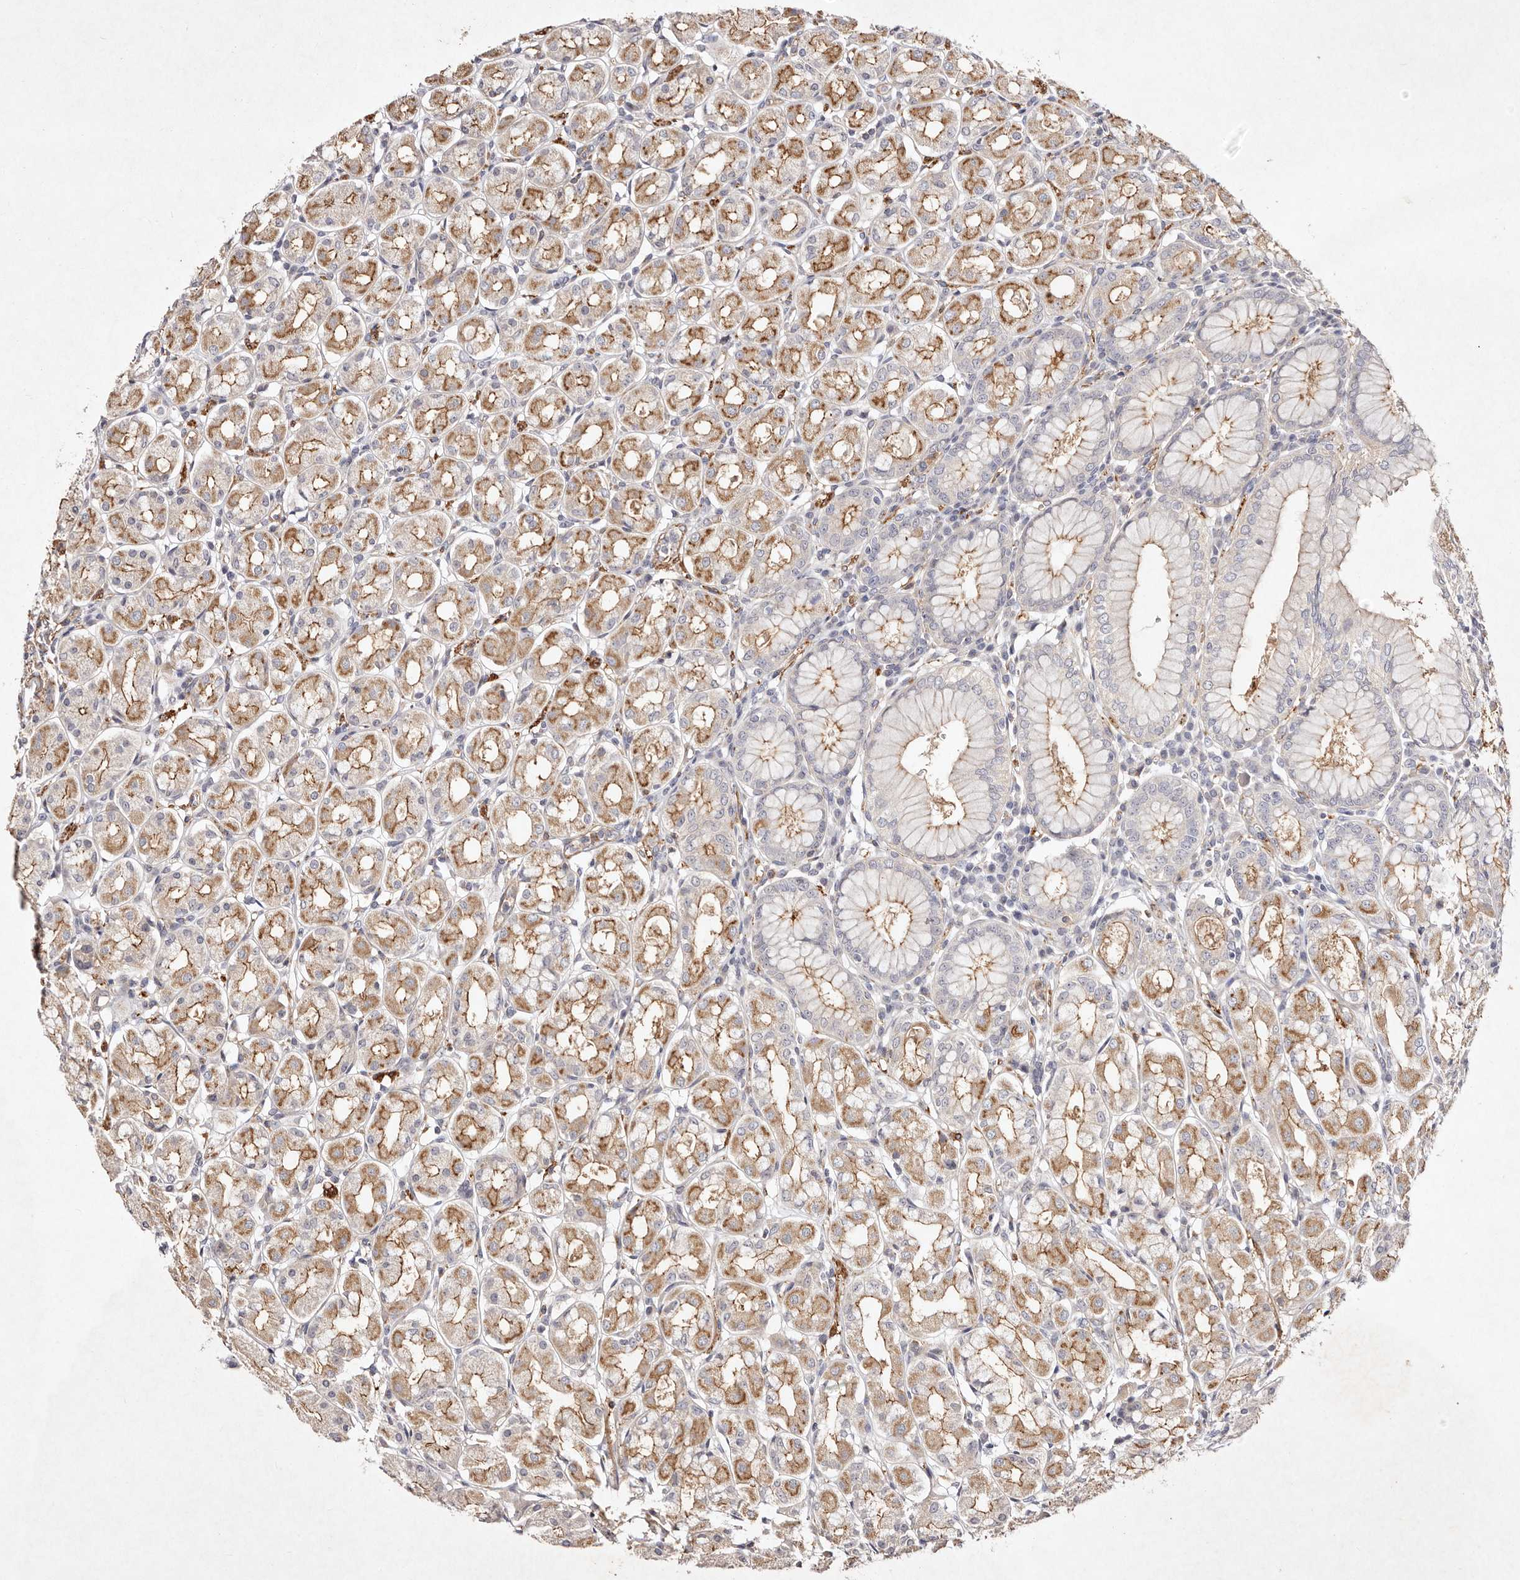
{"staining": {"intensity": "moderate", "quantity": "25%-75%", "location": "cytoplasmic/membranous"}, "tissue": "stomach", "cell_type": "Glandular cells", "image_type": "normal", "snomed": [{"axis": "morphology", "description": "Normal tissue, NOS"}, {"axis": "topography", "description": "Stomach"}, {"axis": "topography", "description": "Stomach, lower"}], "caption": "Protein analysis of unremarkable stomach exhibits moderate cytoplasmic/membranous positivity in approximately 25%-75% of glandular cells. The staining was performed using DAB to visualize the protein expression in brown, while the nuclei were stained in blue with hematoxylin (Magnification: 20x).", "gene": "MTMR11", "patient": {"sex": "female", "age": 56}}